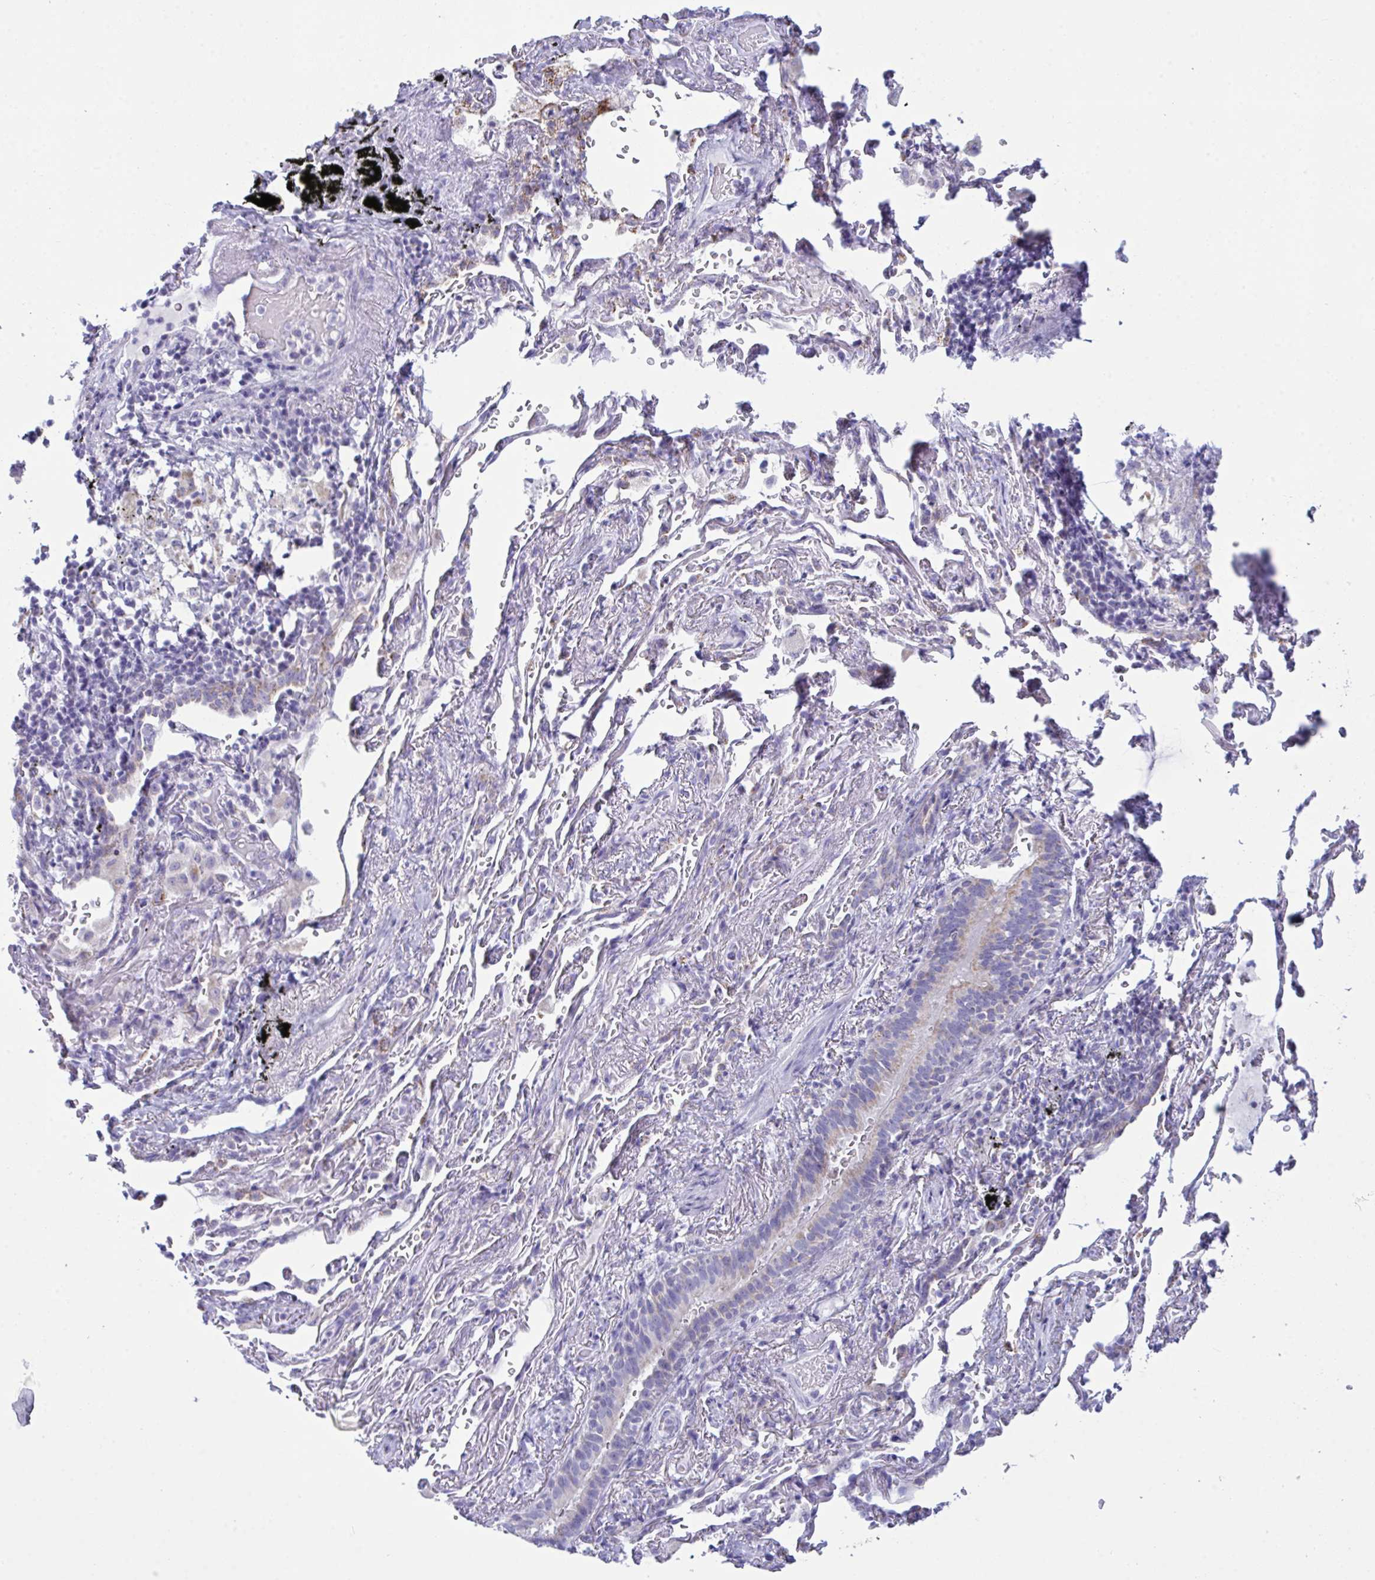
{"staining": {"intensity": "moderate", "quantity": "25%-75%", "location": "cytoplasmic/membranous"}, "tissue": "bronchus", "cell_type": "Respiratory epithelial cells", "image_type": "normal", "snomed": [{"axis": "morphology", "description": "Normal tissue, NOS"}, {"axis": "topography", "description": "Bronchus"}], "caption": "High-power microscopy captured an immunohistochemistry (IHC) histopathology image of benign bronchus, revealing moderate cytoplasmic/membranous positivity in approximately 25%-75% of respiratory epithelial cells.", "gene": "BBS1", "patient": {"sex": "male", "age": 70}}